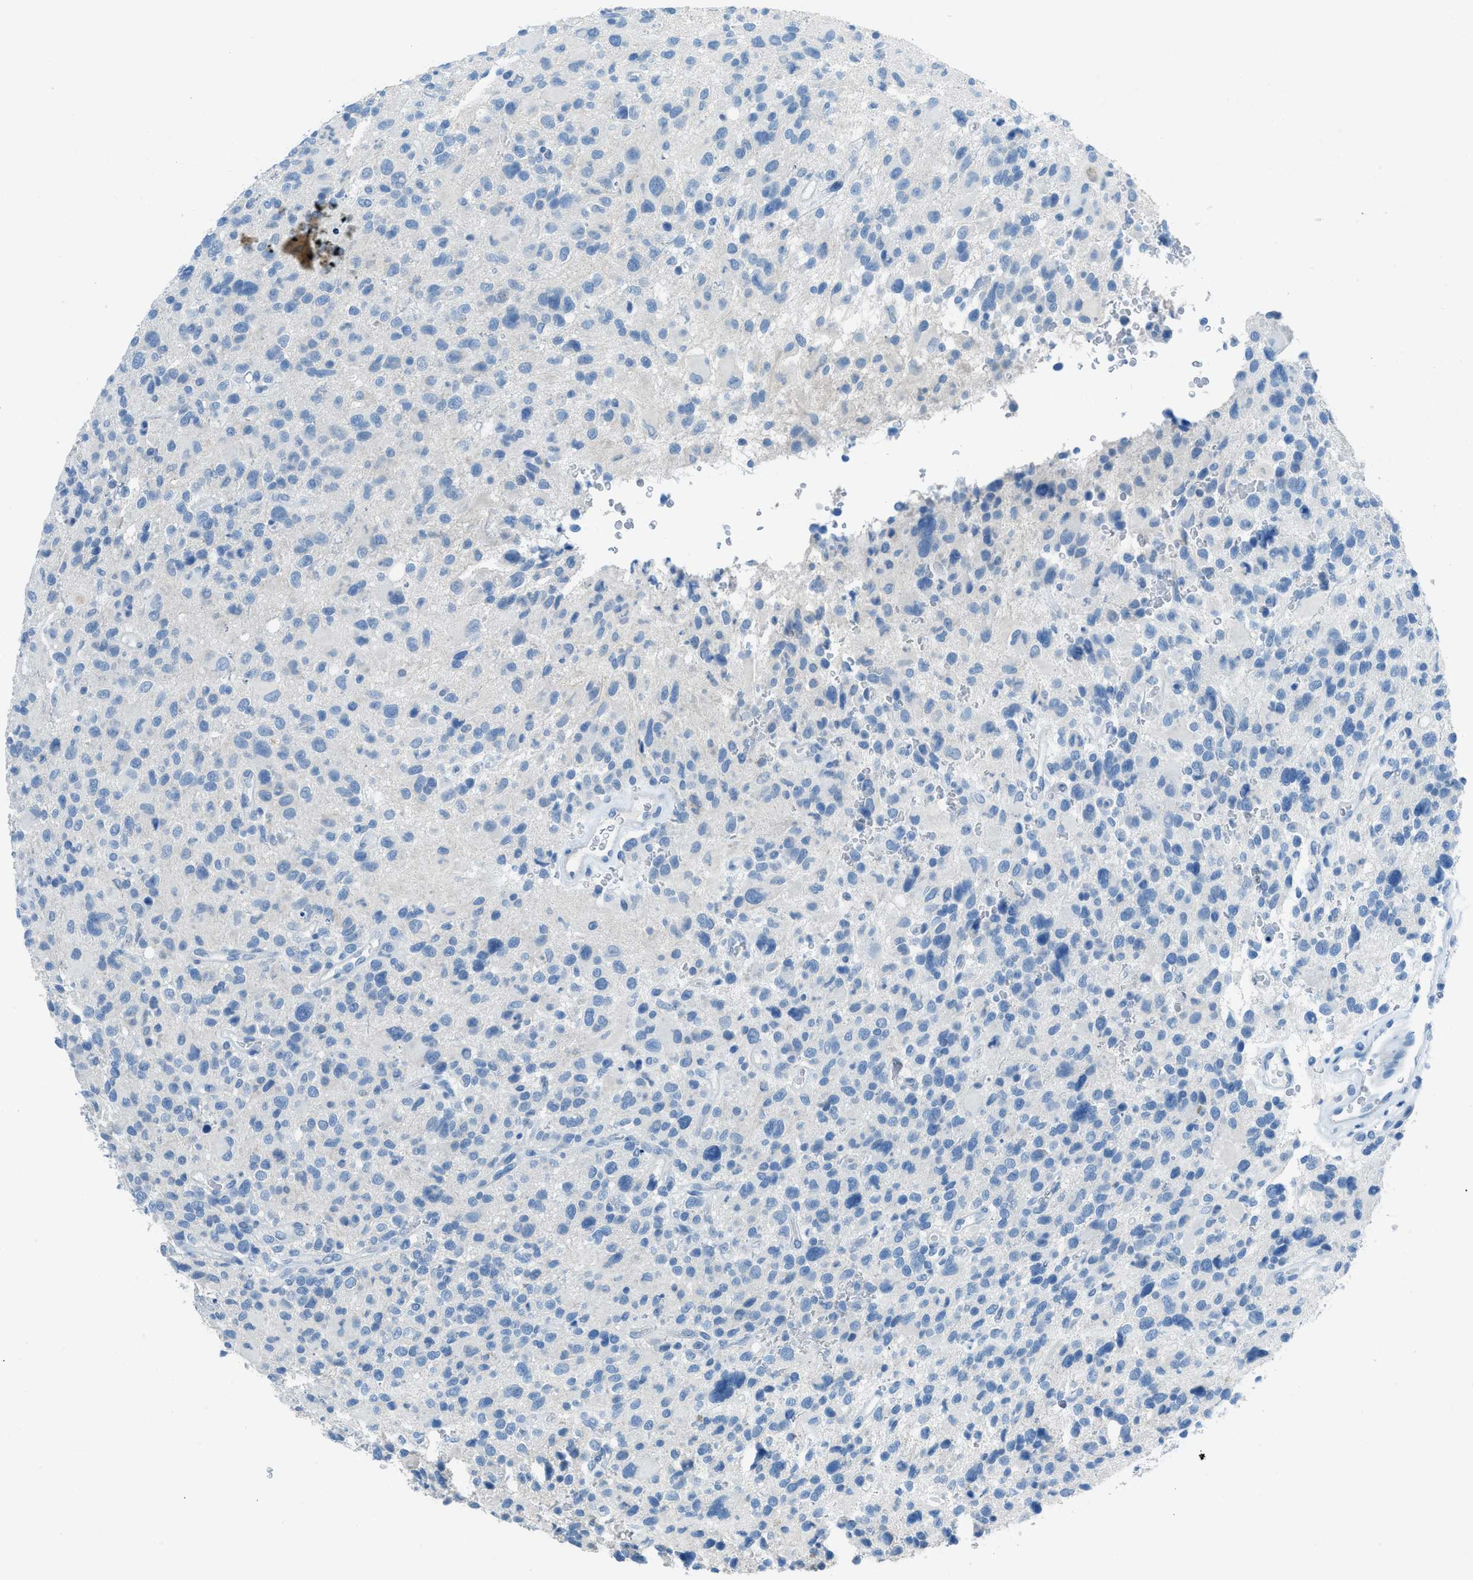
{"staining": {"intensity": "negative", "quantity": "none", "location": "none"}, "tissue": "glioma", "cell_type": "Tumor cells", "image_type": "cancer", "snomed": [{"axis": "morphology", "description": "Glioma, malignant, High grade"}, {"axis": "topography", "description": "Brain"}], "caption": "Tumor cells show no significant expression in glioma. The staining was performed using DAB to visualize the protein expression in brown, while the nuclei were stained in blue with hematoxylin (Magnification: 20x).", "gene": "ACAN", "patient": {"sex": "male", "age": 48}}